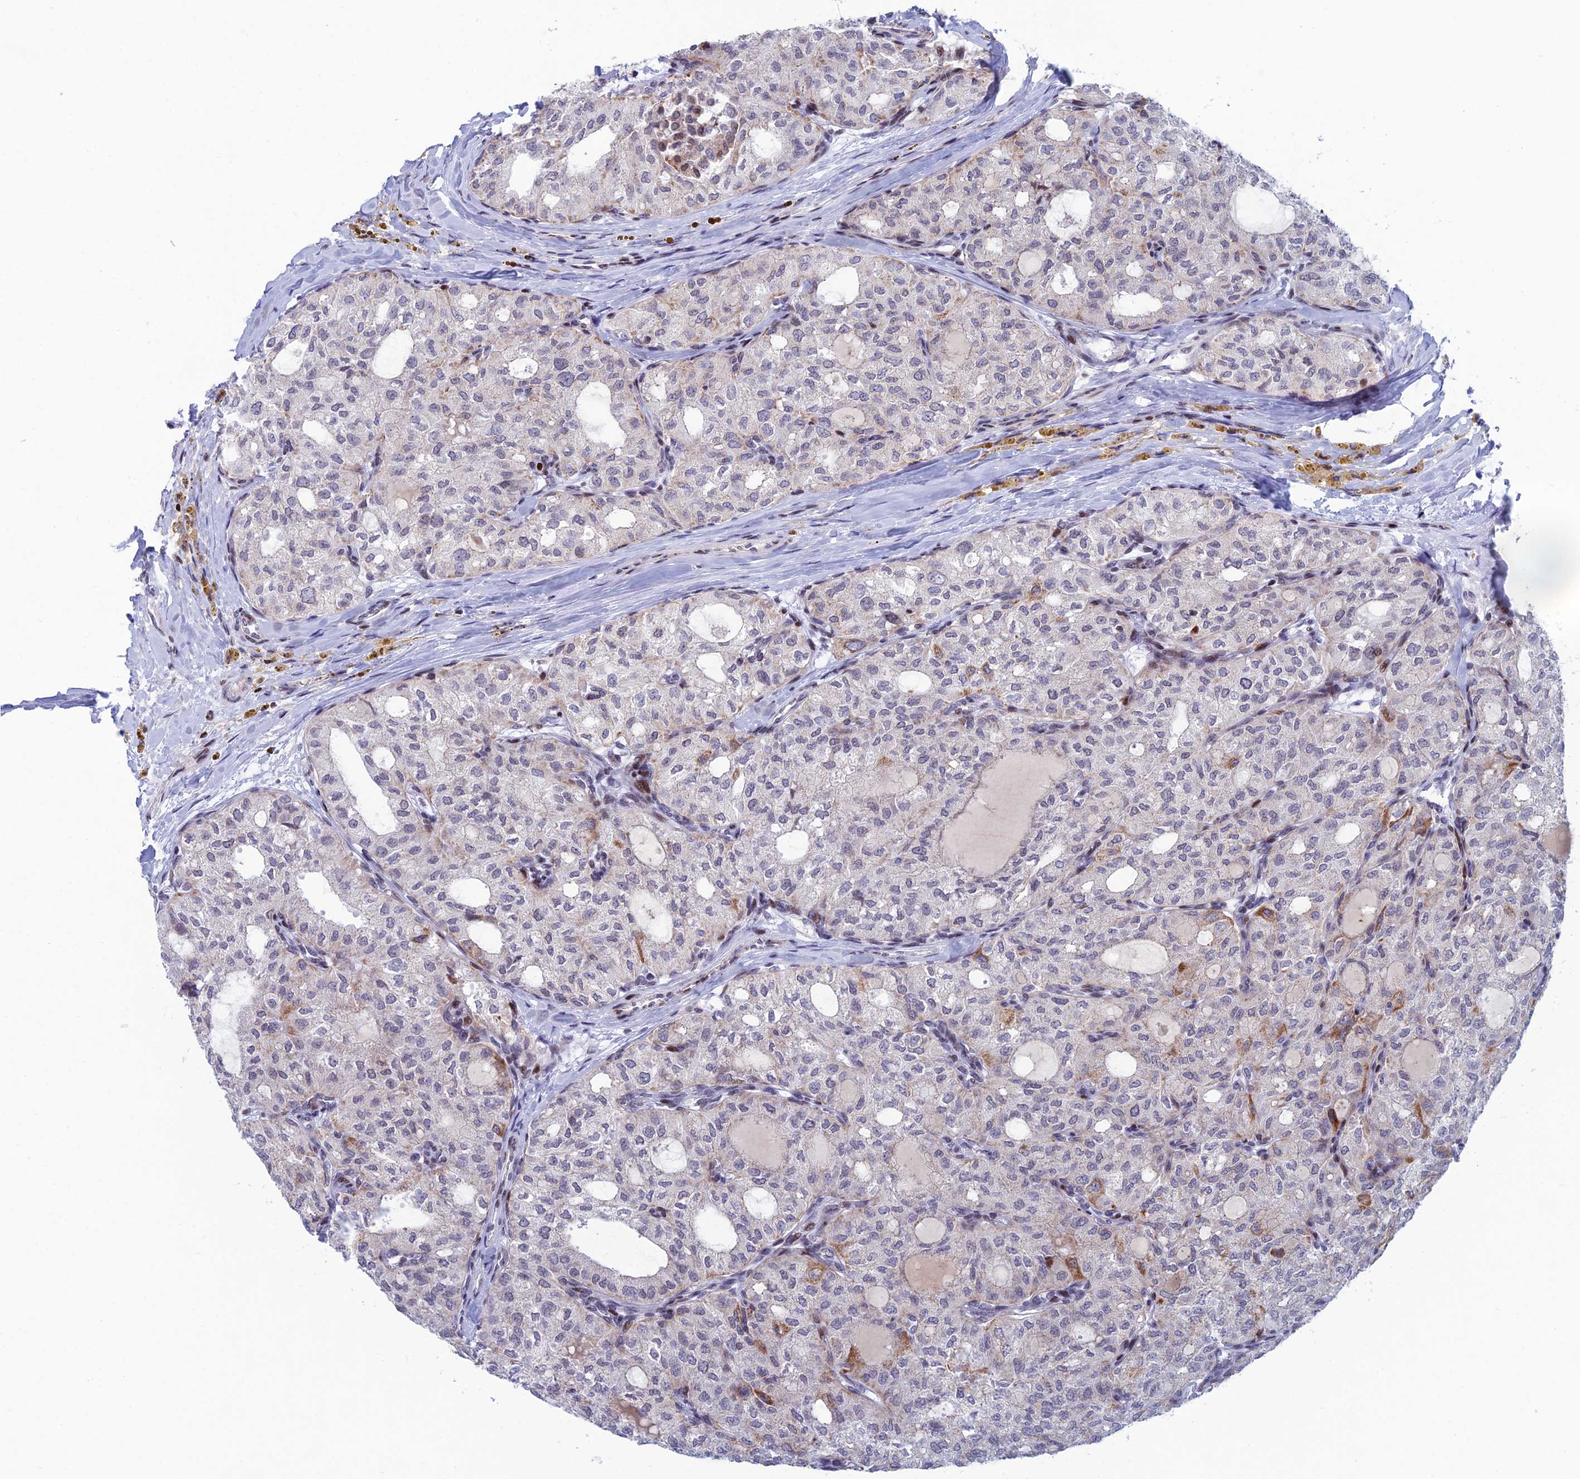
{"staining": {"intensity": "moderate", "quantity": "<25%", "location": "cytoplasmic/membranous"}, "tissue": "thyroid cancer", "cell_type": "Tumor cells", "image_type": "cancer", "snomed": [{"axis": "morphology", "description": "Follicular adenoma carcinoma, NOS"}, {"axis": "topography", "description": "Thyroid gland"}], "caption": "The photomicrograph displays staining of follicular adenoma carcinoma (thyroid), revealing moderate cytoplasmic/membranous protein expression (brown color) within tumor cells.", "gene": "AFF3", "patient": {"sex": "male", "age": 75}}